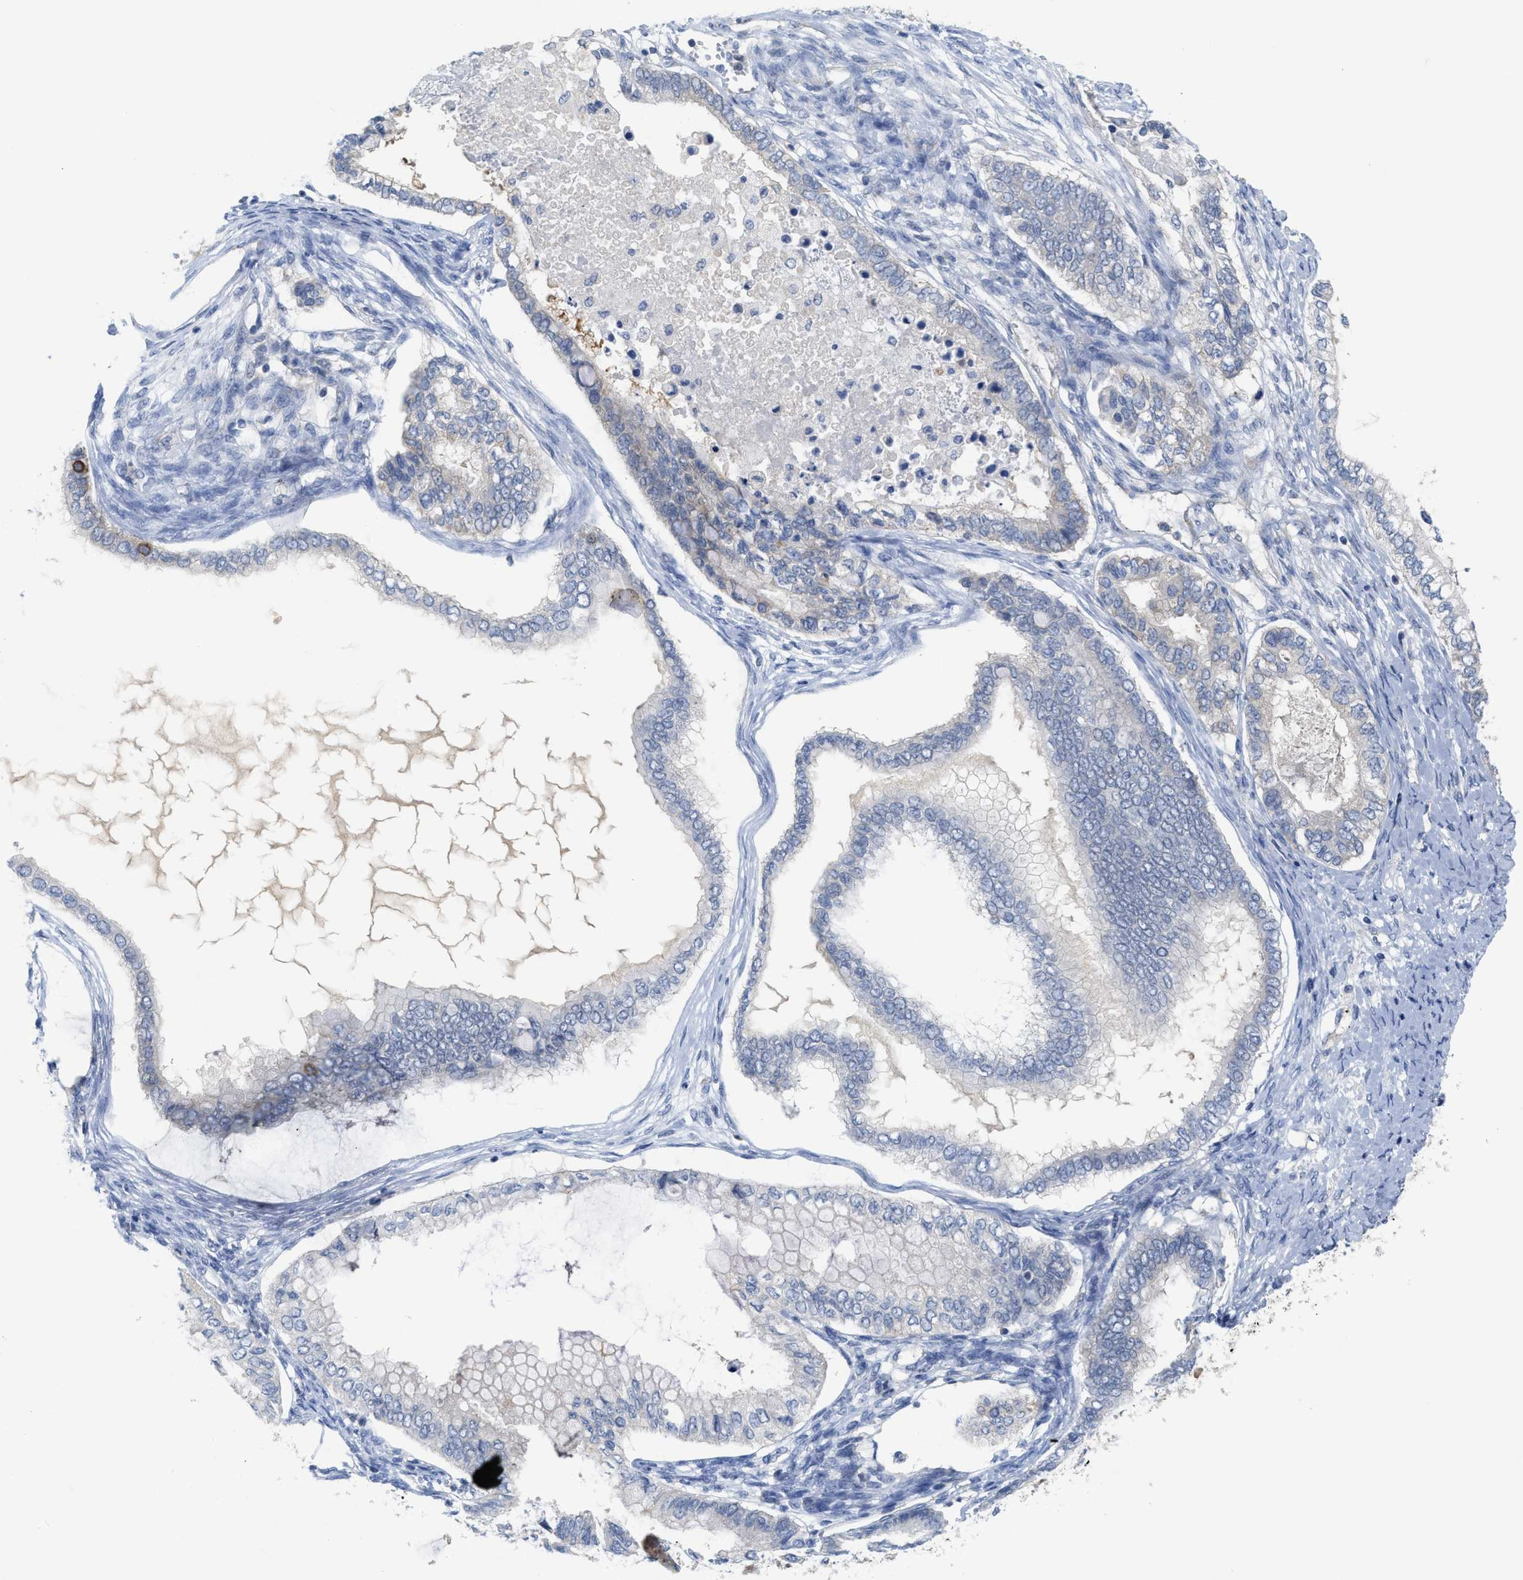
{"staining": {"intensity": "weak", "quantity": "<25%", "location": "cytoplasmic/membranous"}, "tissue": "ovarian cancer", "cell_type": "Tumor cells", "image_type": "cancer", "snomed": [{"axis": "morphology", "description": "Cystadenocarcinoma, mucinous, NOS"}, {"axis": "topography", "description": "Ovary"}], "caption": "Human ovarian cancer (mucinous cystadenocarcinoma) stained for a protein using IHC exhibits no staining in tumor cells.", "gene": "GATD3", "patient": {"sex": "female", "age": 80}}